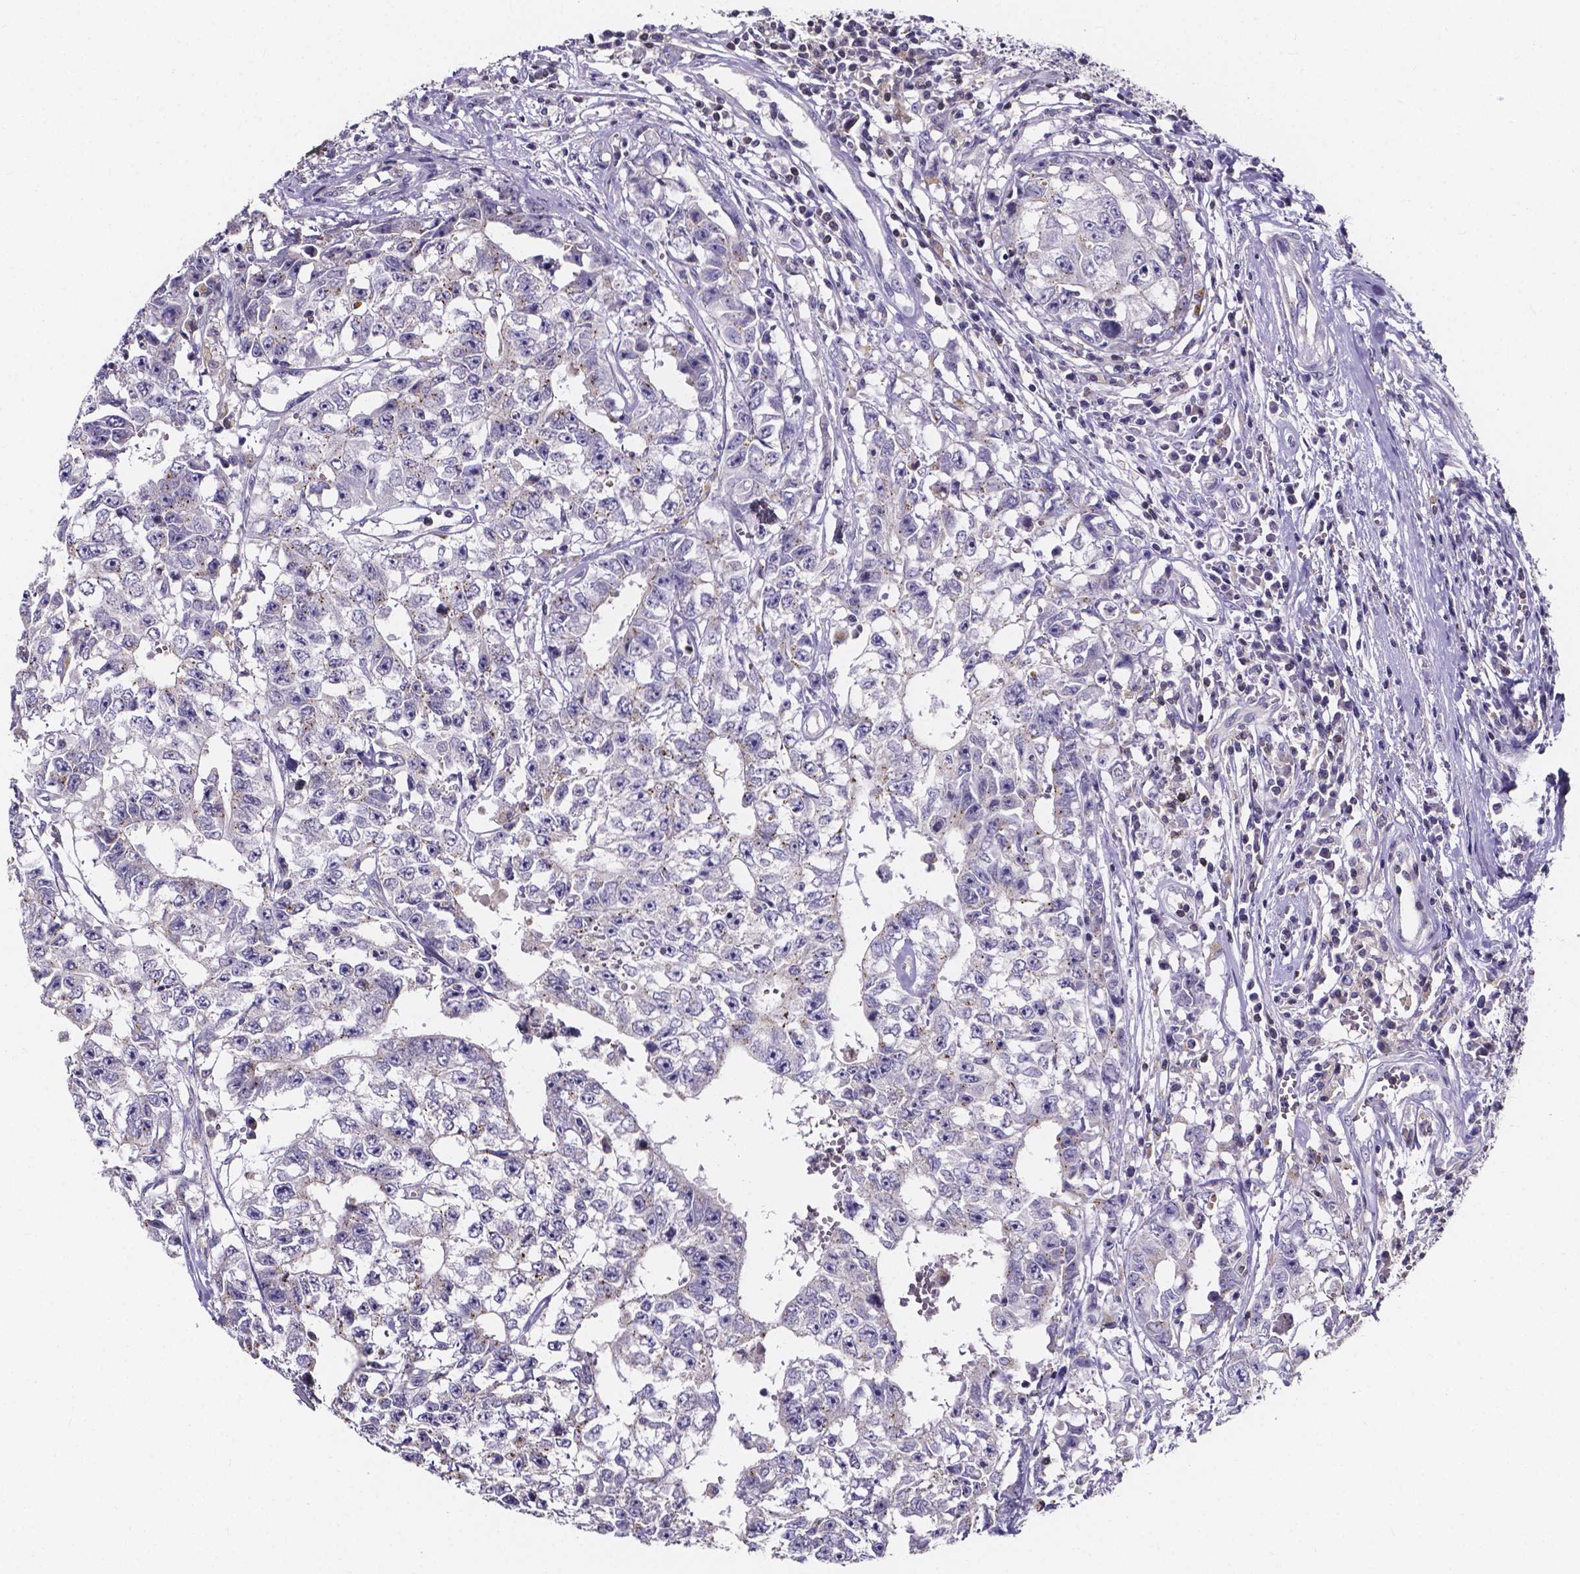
{"staining": {"intensity": "weak", "quantity": "<25%", "location": "cytoplasmic/membranous"}, "tissue": "testis cancer", "cell_type": "Tumor cells", "image_type": "cancer", "snomed": [{"axis": "morphology", "description": "Carcinoma, Embryonal, NOS"}, {"axis": "topography", "description": "Testis"}], "caption": "High power microscopy image of an immunohistochemistry histopathology image of embryonal carcinoma (testis), revealing no significant positivity in tumor cells. Nuclei are stained in blue.", "gene": "THEMIS", "patient": {"sex": "male", "age": 36}}